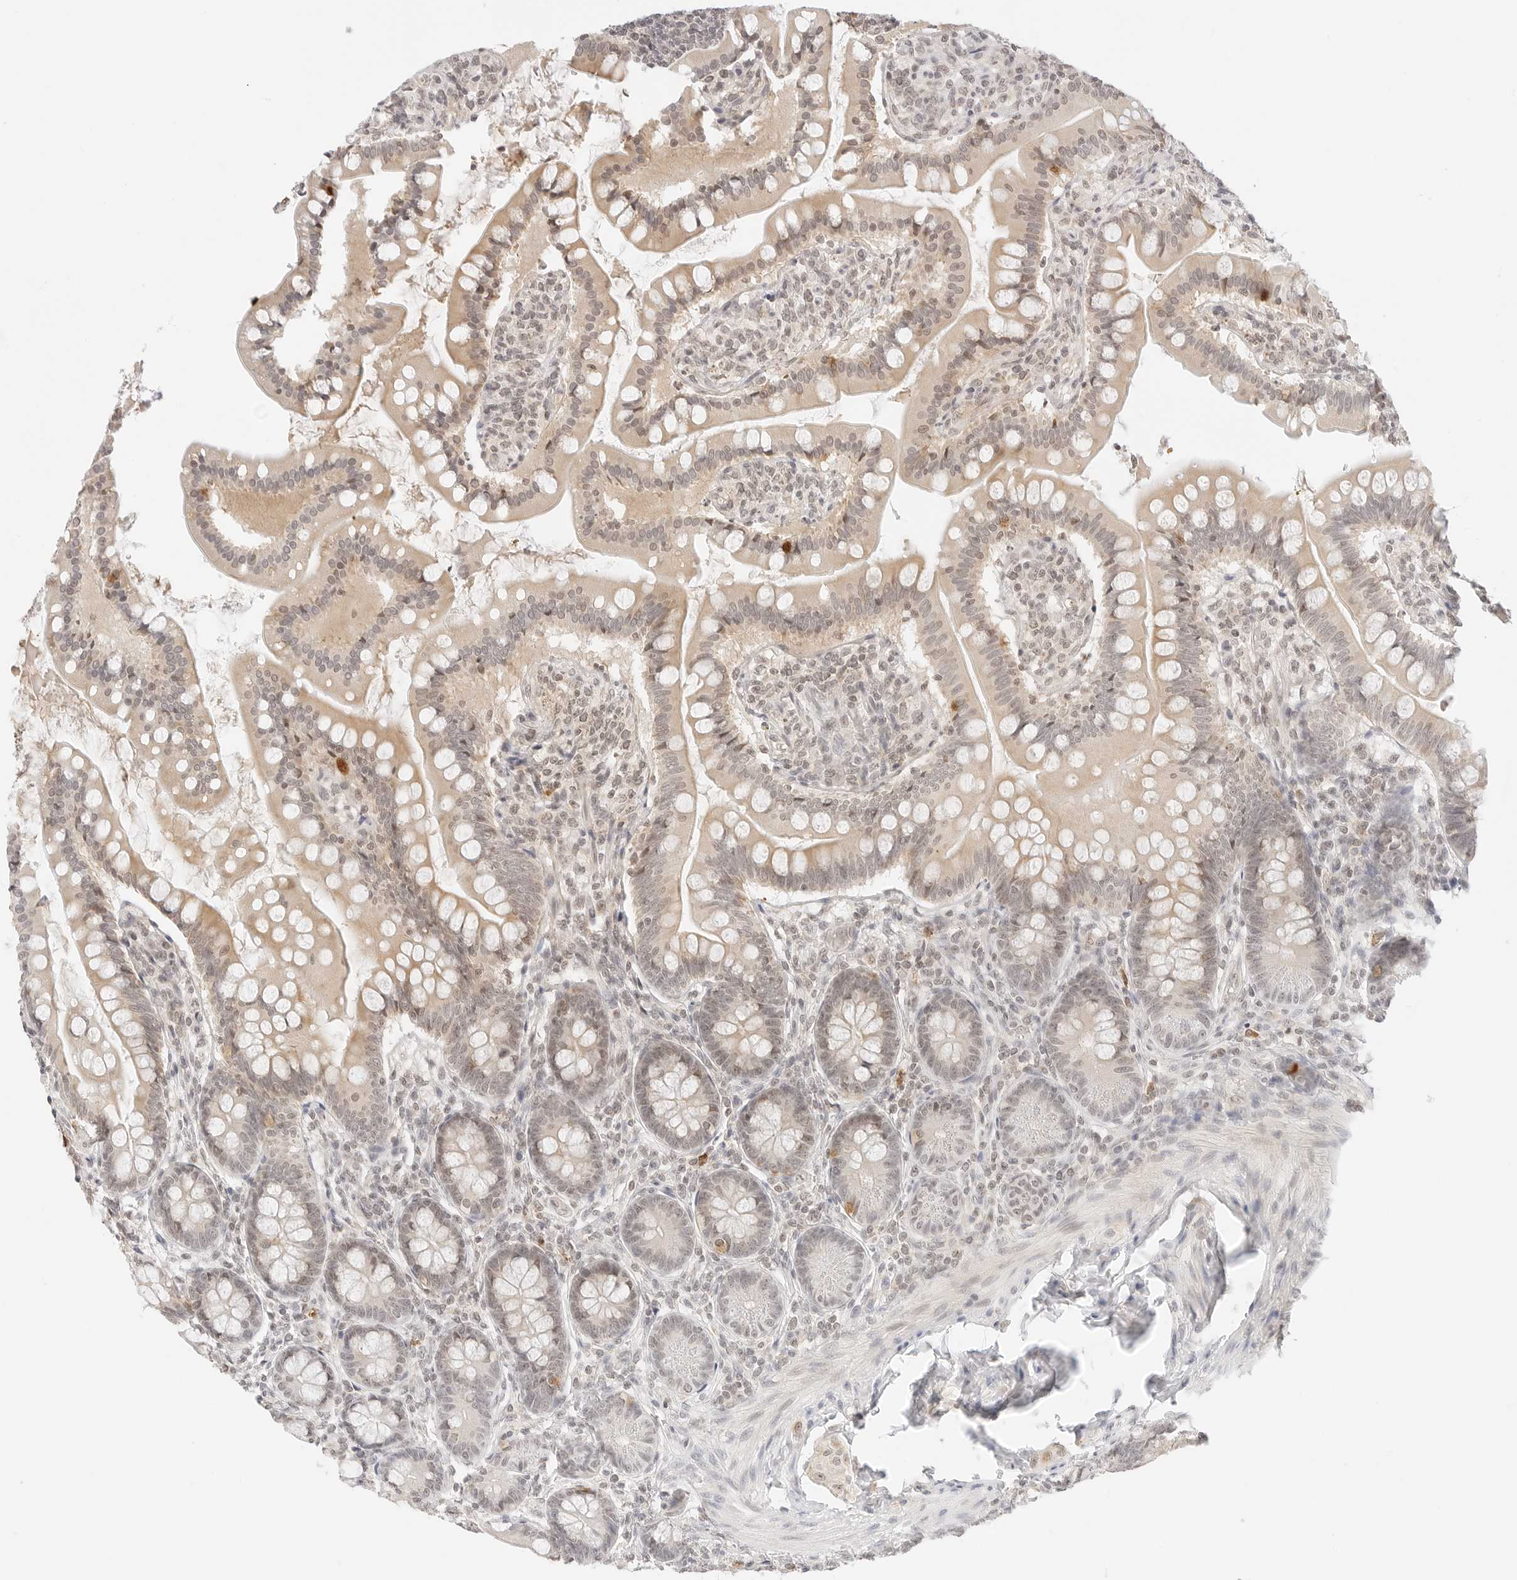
{"staining": {"intensity": "weak", "quantity": "25%-75%", "location": "cytoplasmic/membranous,nuclear"}, "tissue": "small intestine", "cell_type": "Glandular cells", "image_type": "normal", "snomed": [{"axis": "morphology", "description": "Normal tissue, NOS"}, {"axis": "topography", "description": "Small intestine"}], "caption": "Immunohistochemistry (IHC) histopathology image of benign human small intestine stained for a protein (brown), which exhibits low levels of weak cytoplasmic/membranous,nuclear positivity in approximately 25%-75% of glandular cells.", "gene": "SEPTIN4", "patient": {"sex": "male", "age": 7}}